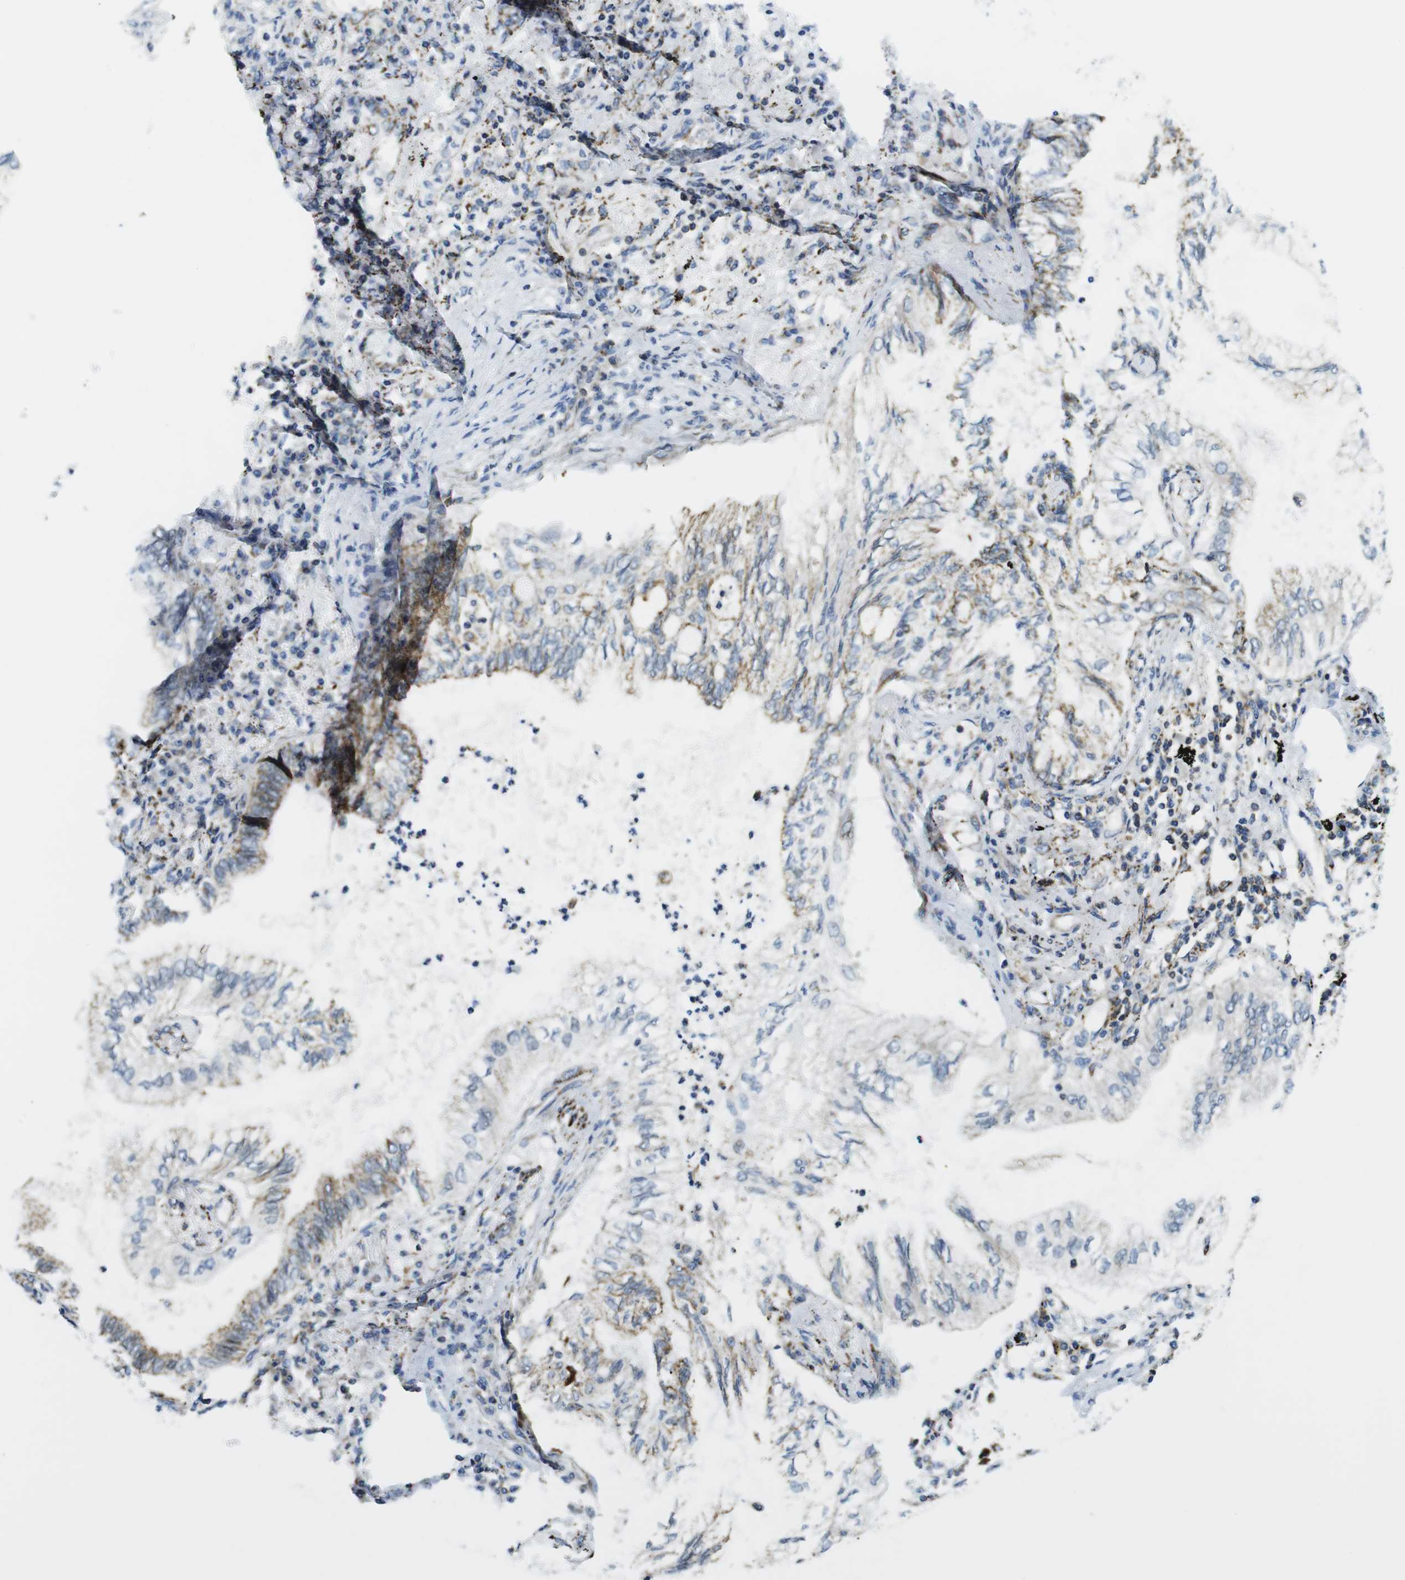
{"staining": {"intensity": "moderate", "quantity": "<25%", "location": "cytoplasmic/membranous"}, "tissue": "lung cancer", "cell_type": "Tumor cells", "image_type": "cancer", "snomed": [{"axis": "morphology", "description": "Normal tissue, NOS"}, {"axis": "morphology", "description": "Adenocarcinoma, NOS"}, {"axis": "topography", "description": "Bronchus"}, {"axis": "topography", "description": "Lung"}], "caption": "The histopathology image demonstrates staining of lung cancer (adenocarcinoma), revealing moderate cytoplasmic/membranous protein expression (brown color) within tumor cells.", "gene": "KCNE3", "patient": {"sex": "female", "age": 70}}